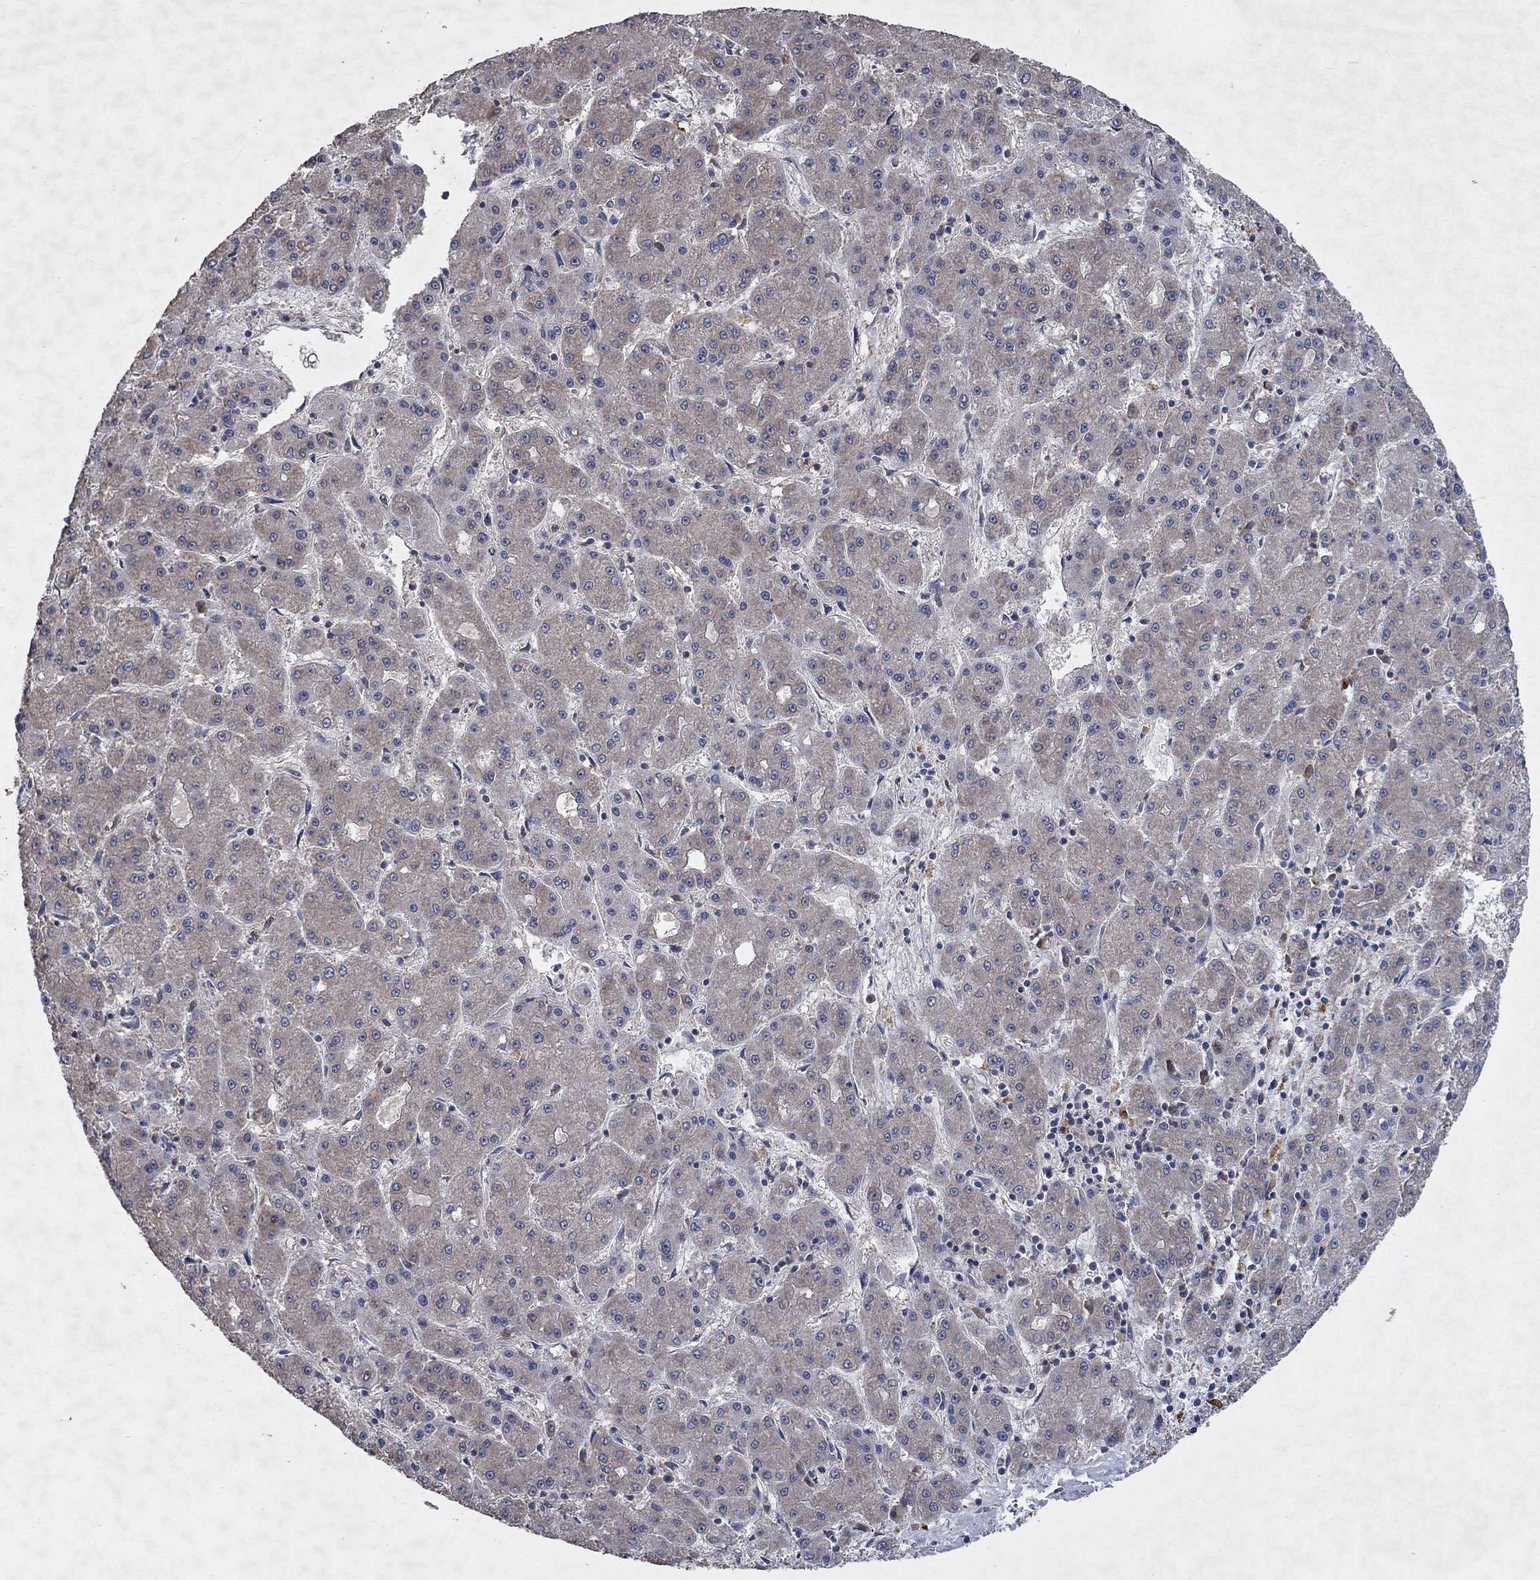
{"staining": {"intensity": "negative", "quantity": "none", "location": "none"}, "tissue": "liver cancer", "cell_type": "Tumor cells", "image_type": "cancer", "snomed": [{"axis": "morphology", "description": "Carcinoma, Hepatocellular, NOS"}, {"axis": "topography", "description": "Liver"}], "caption": "Tumor cells show no significant protein staining in liver hepatocellular carcinoma. (DAB IHC visualized using brightfield microscopy, high magnification).", "gene": "NCEH1", "patient": {"sex": "male", "age": 73}}